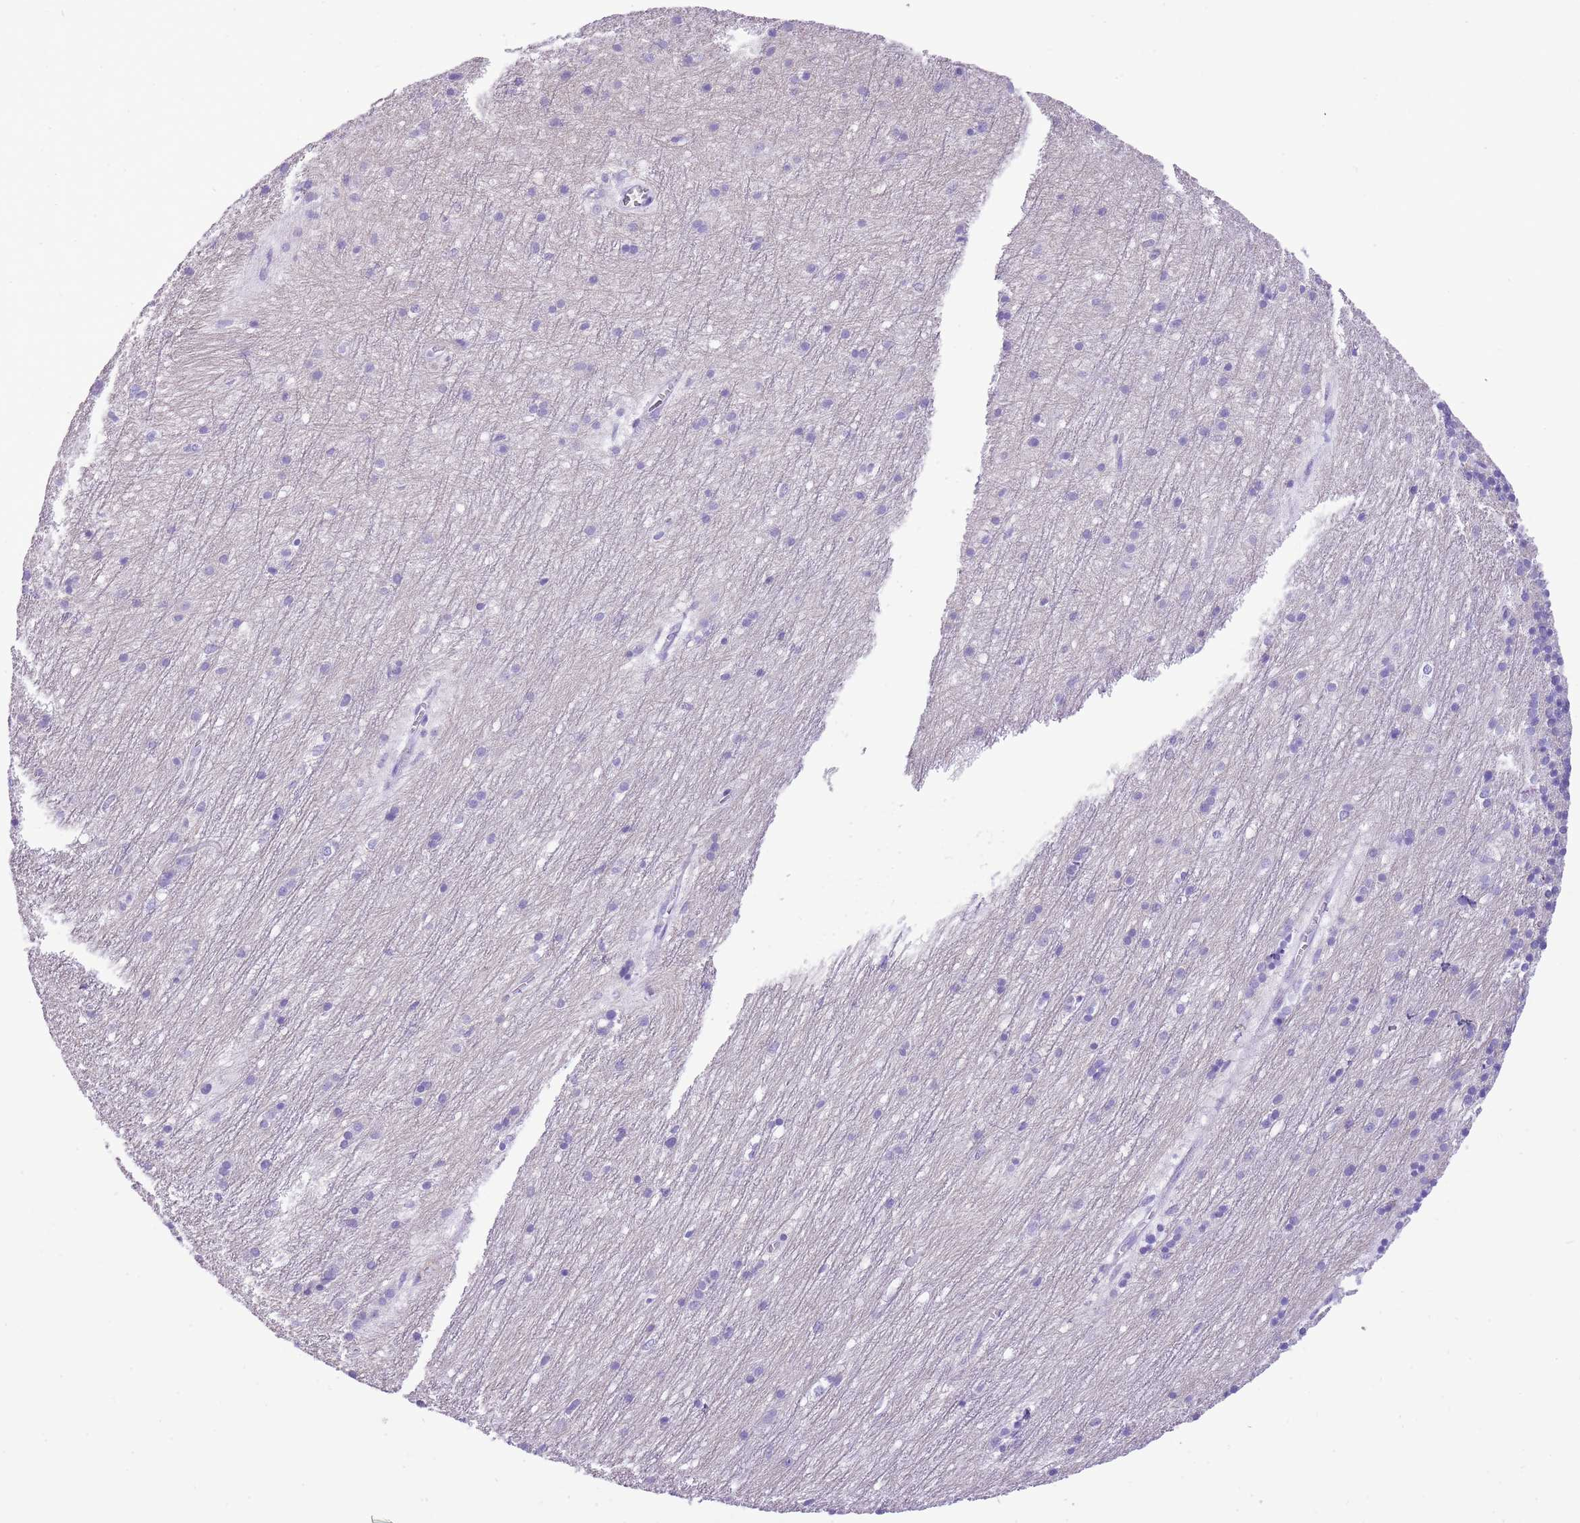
{"staining": {"intensity": "negative", "quantity": "none", "location": "none"}, "tissue": "cerebellum", "cell_type": "Cells in granular layer", "image_type": "normal", "snomed": [{"axis": "morphology", "description": "Normal tissue, NOS"}, {"axis": "topography", "description": "Cerebellum"}], "caption": "An IHC image of unremarkable cerebellum is shown. There is no staining in cells in granular layer of cerebellum.", "gene": "AAR2", "patient": {"sex": "male", "age": 54}}